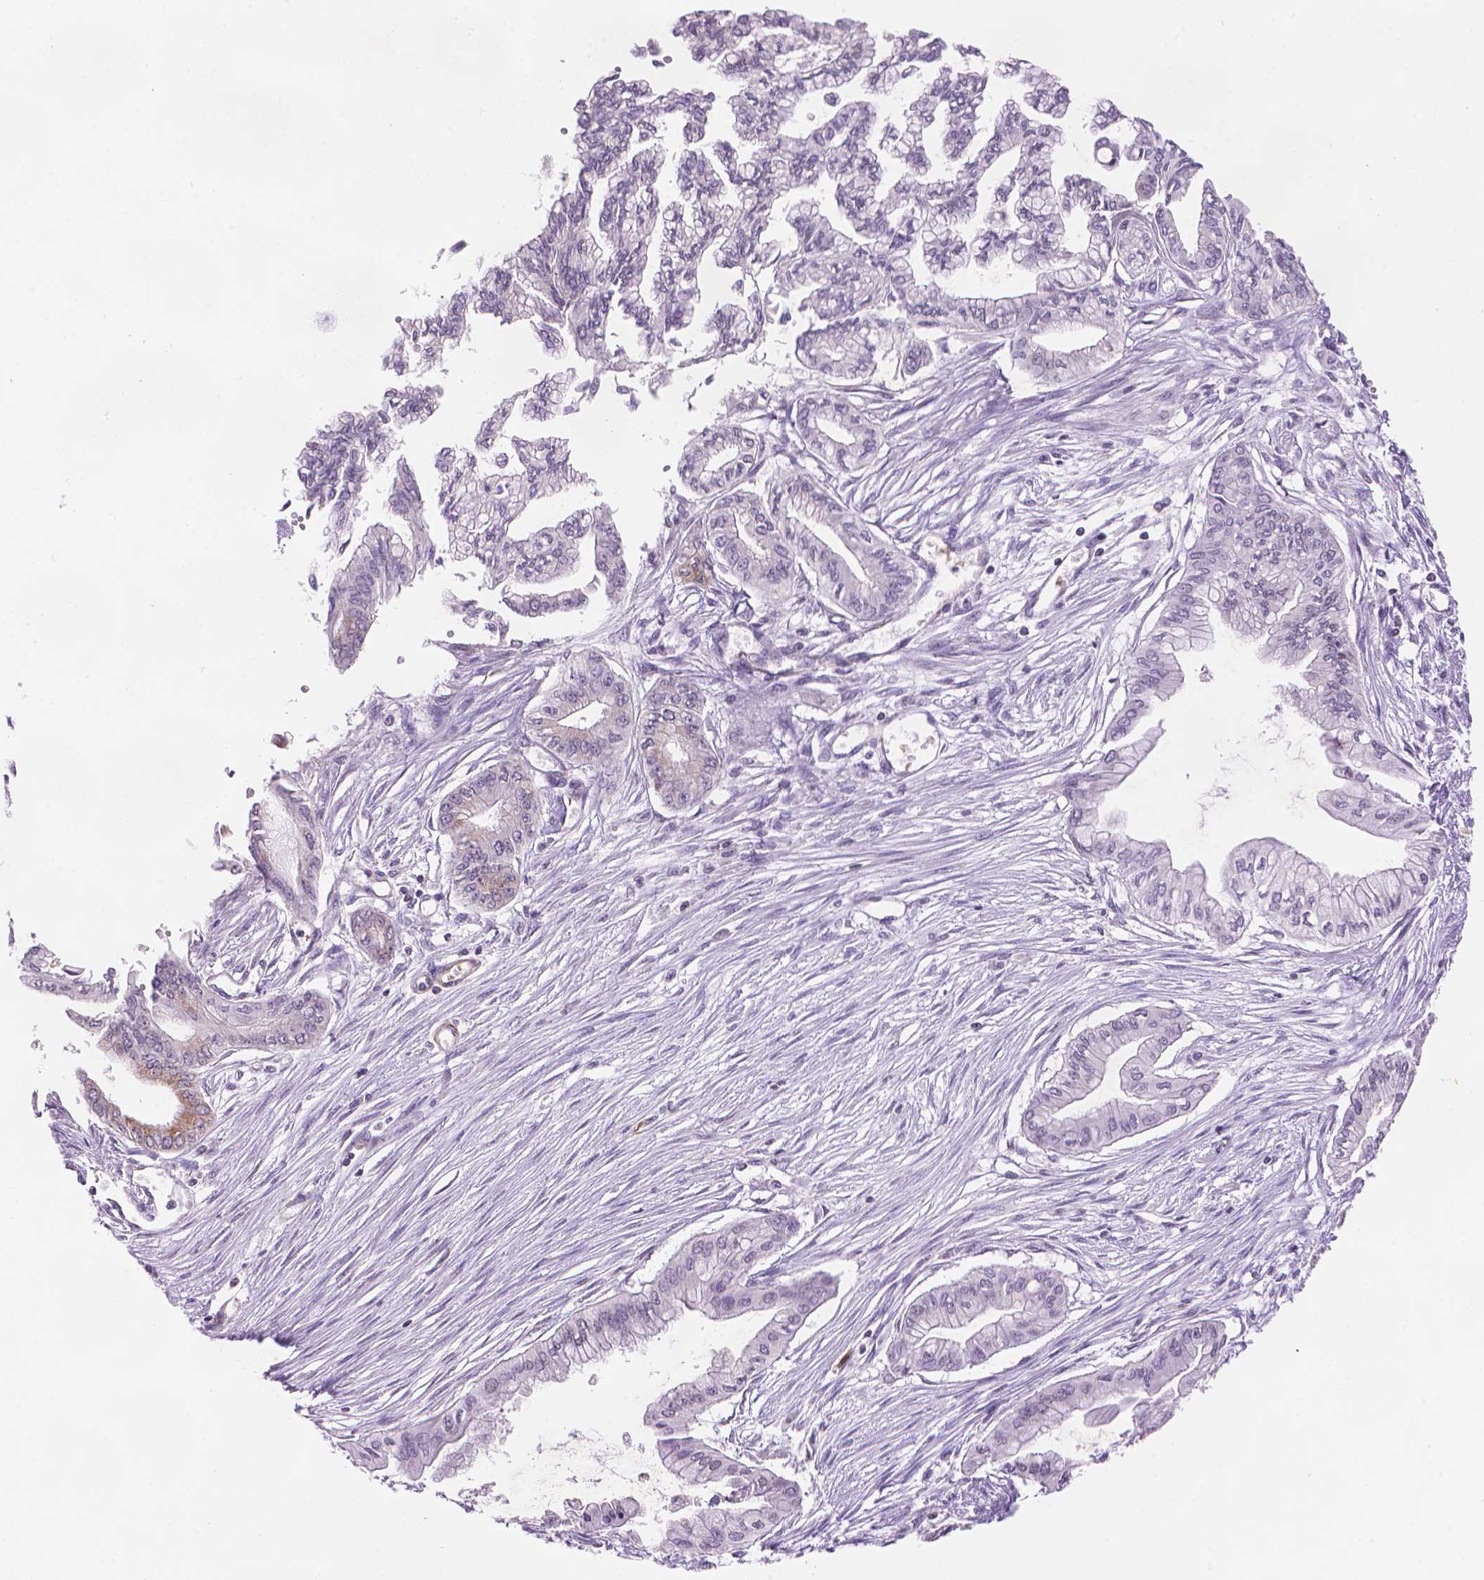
{"staining": {"intensity": "weak", "quantity": "<25%", "location": "cytoplasmic/membranous"}, "tissue": "pancreatic cancer", "cell_type": "Tumor cells", "image_type": "cancer", "snomed": [{"axis": "morphology", "description": "Adenocarcinoma, NOS"}, {"axis": "topography", "description": "Pancreas"}], "caption": "Immunohistochemical staining of pancreatic adenocarcinoma exhibits no significant positivity in tumor cells. The staining was performed using DAB to visualize the protein expression in brown, while the nuclei were stained in blue with hematoxylin (Magnification: 20x).", "gene": "TMEM184A", "patient": {"sex": "female", "age": 68}}